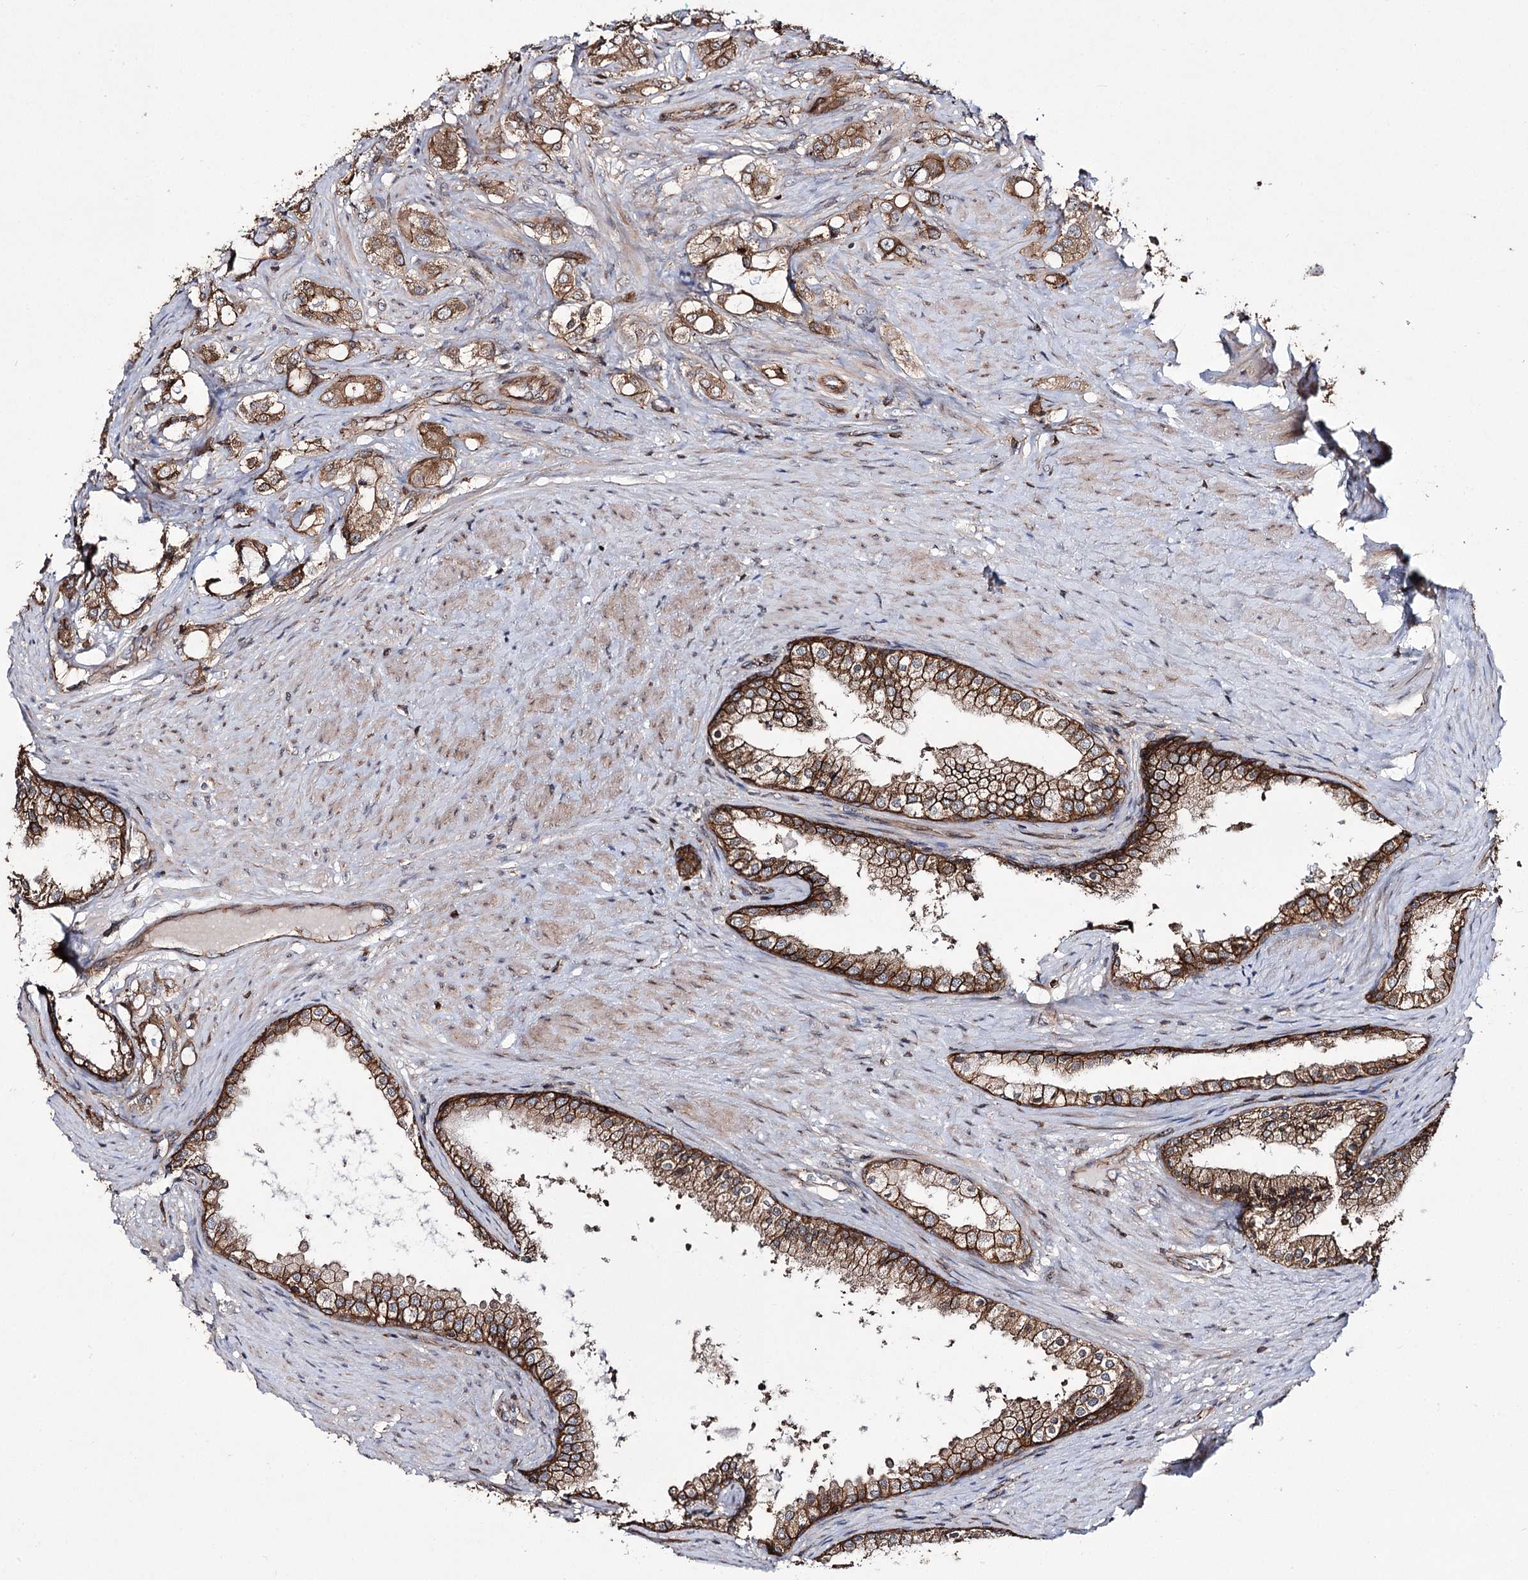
{"staining": {"intensity": "strong", "quantity": ">75%", "location": "cytoplasmic/membranous"}, "tissue": "prostate cancer", "cell_type": "Tumor cells", "image_type": "cancer", "snomed": [{"axis": "morphology", "description": "Adenocarcinoma, High grade"}, {"axis": "topography", "description": "Prostate"}], "caption": "Immunohistochemical staining of human prostate cancer (high-grade adenocarcinoma) shows high levels of strong cytoplasmic/membranous protein positivity in about >75% of tumor cells. Using DAB (3,3'-diaminobenzidine) (brown) and hematoxylin (blue) stains, captured at high magnification using brightfield microscopy.", "gene": "DHX29", "patient": {"sex": "male", "age": 63}}